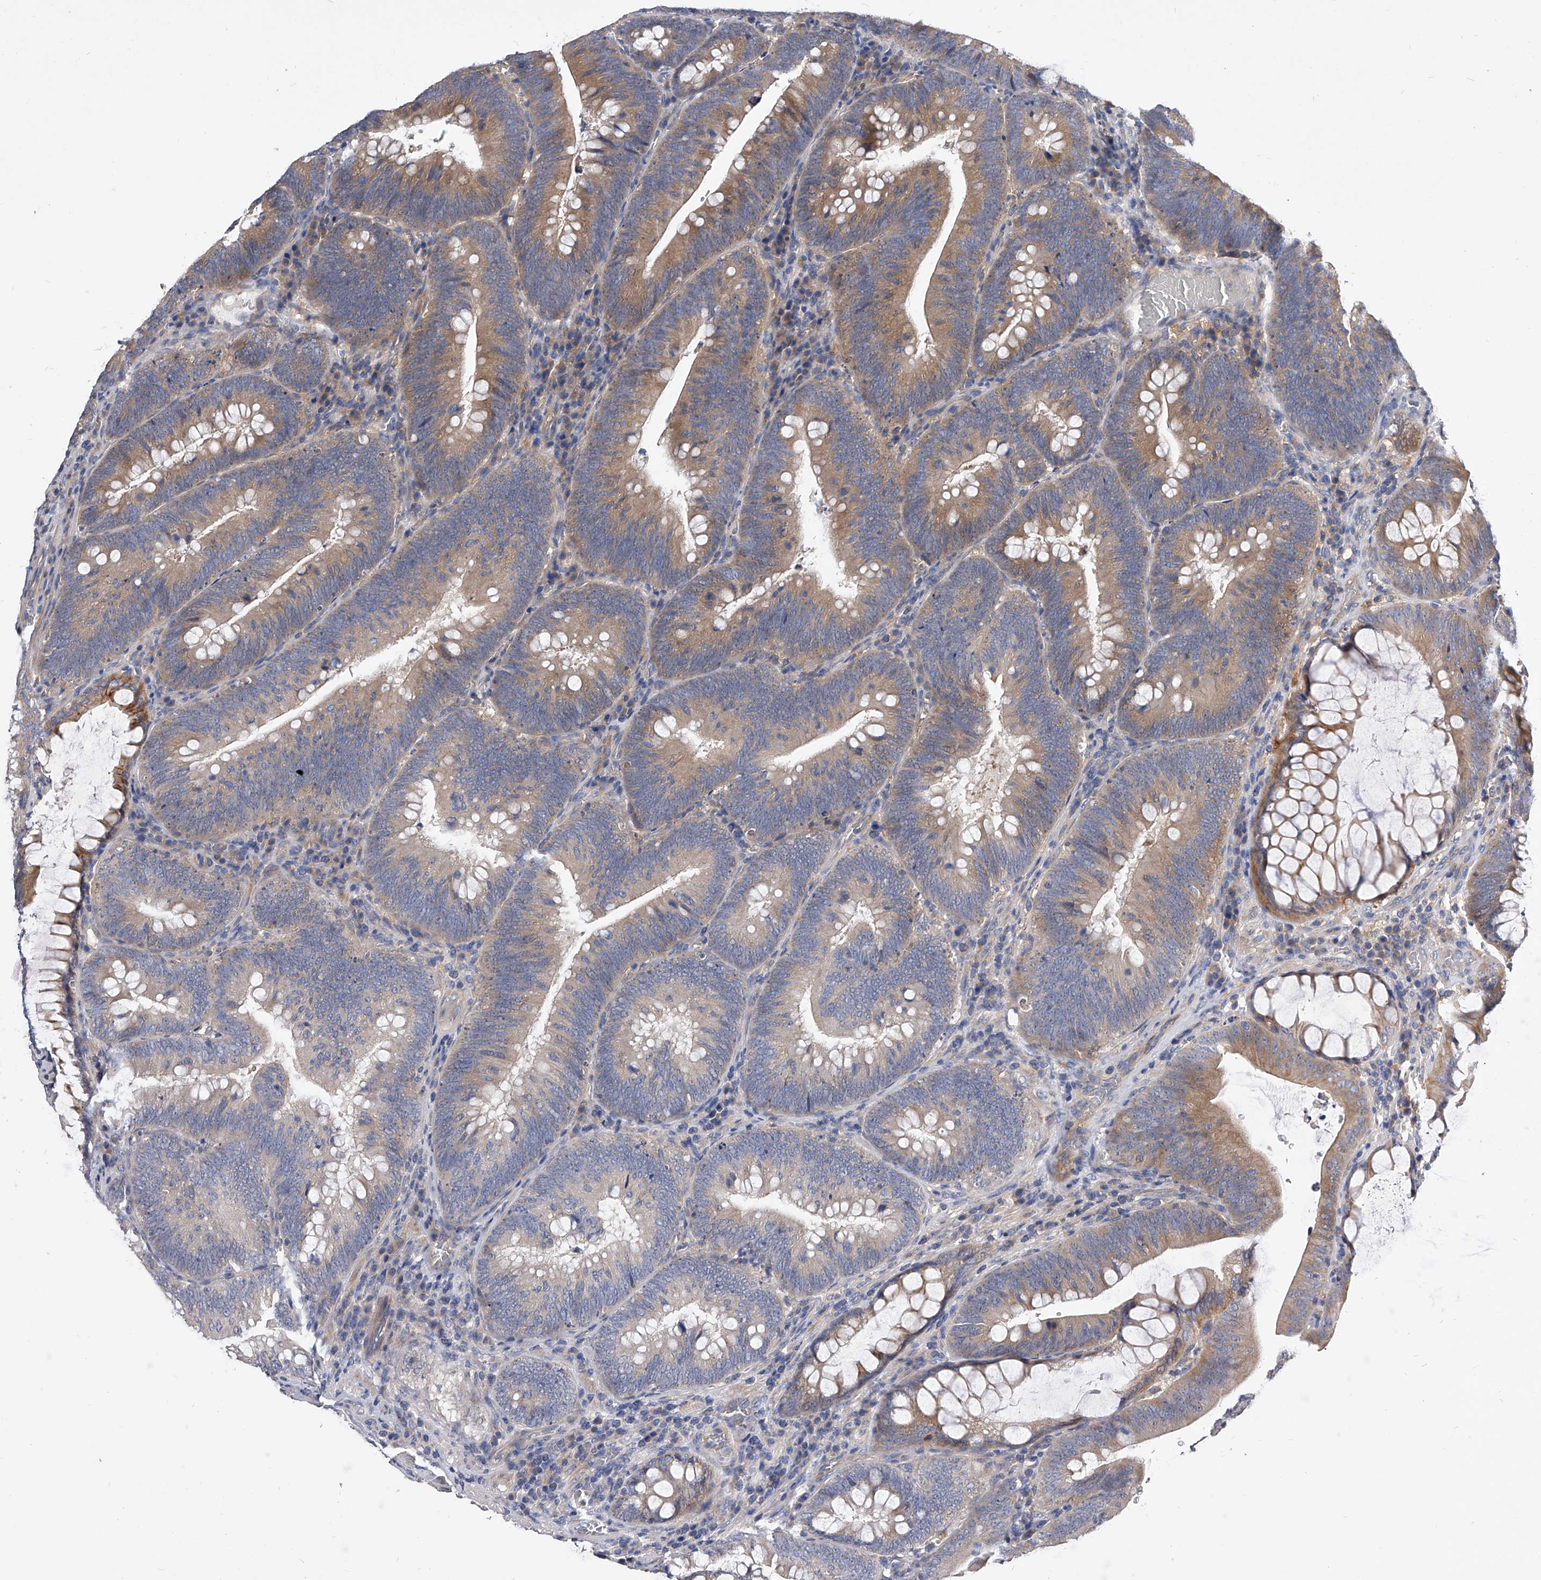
{"staining": {"intensity": "moderate", "quantity": "25%-75%", "location": "cytoplasmic/membranous"}, "tissue": "colorectal cancer", "cell_type": "Tumor cells", "image_type": "cancer", "snomed": [{"axis": "morphology", "description": "Normal tissue, NOS"}, {"axis": "topography", "description": "Colon"}], "caption": "The micrograph displays staining of colorectal cancer, revealing moderate cytoplasmic/membranous protein positivity (brown color) within tumor cells.", "gene": "ARL4C", "patient": {"sex": "female", "age": 82}}